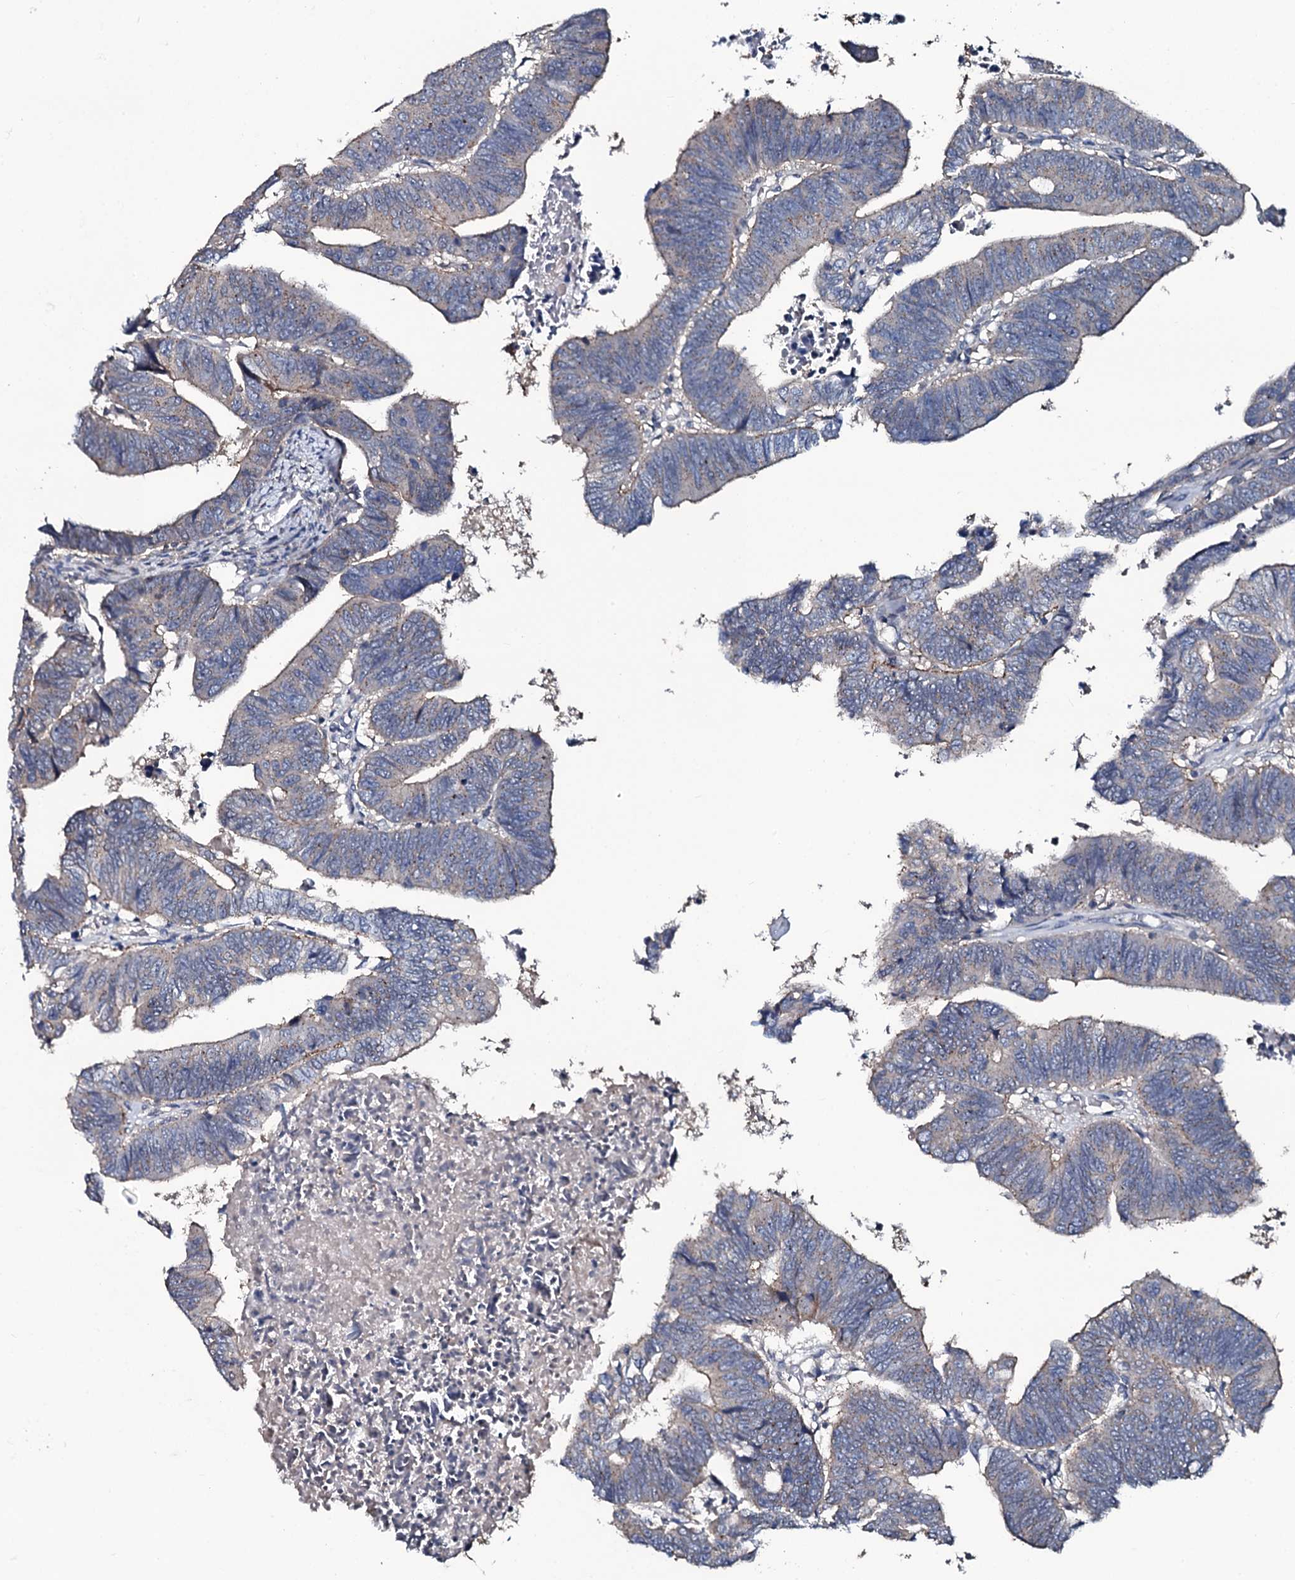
{"staining": {"intensity": "weak", "quantity": "<25%", "location": "cytoplasmic/membranous"}, "tissue": "colorectal cancer", "cell_type": "Tumor cells", "image_type": "cancer", "snomed": [{"axis": "morphology", "description": "Adenocarcinoma, NOS"}, {"axis": "topography", "description": "Rectum"}], "caption": "Immunohistochemical staining of human adenocarcinoma (colorectal) reveals no significant staining in tumor cells. (DAB (3,3'-diaminobenzidine) IHC, high magnification).", "gene": "USPL1", "patient": {"sex": "female", "age": 65}}